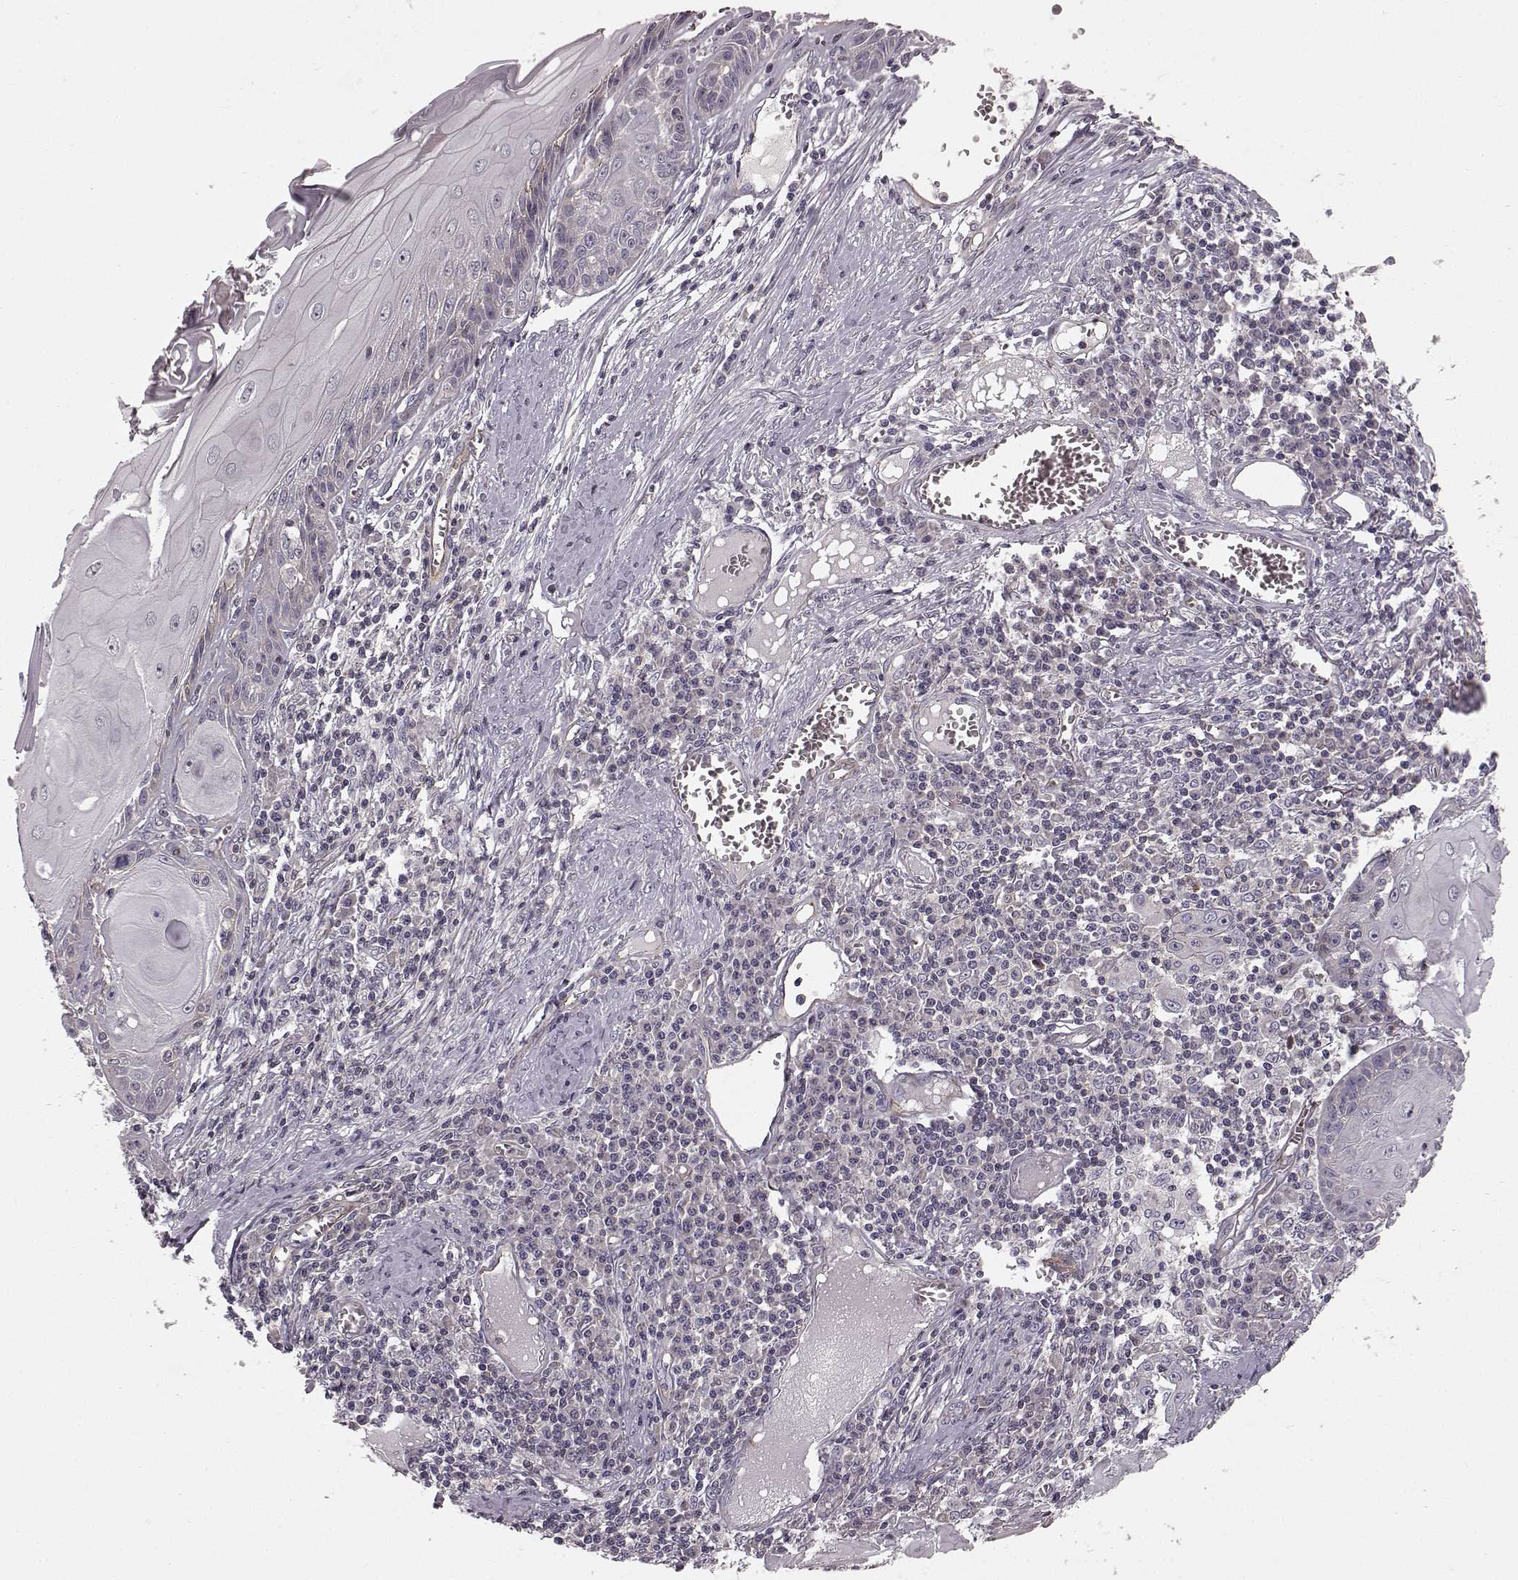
{"staining": {"intensity": "negative", "quantity": "none", "location": "none"}, "tissue": "skin cancer", "cell_type": "Tumor cells", "image_type": "cancer", "snomed": [{"axis": "morphology", "description": "Squamous cell carcinoma, NOS"}, {"axis": "topography", "description": "Skin"}, {"axis": "topography", "description": "Vulva"}], "caption": "Skin cancer (squamous cell carcinoma) was stained to show a protein in brown. There is no significant staining in tumor cells.", "gene": "SLC22A18", "patient": {"sex": "female", "age": 85}}